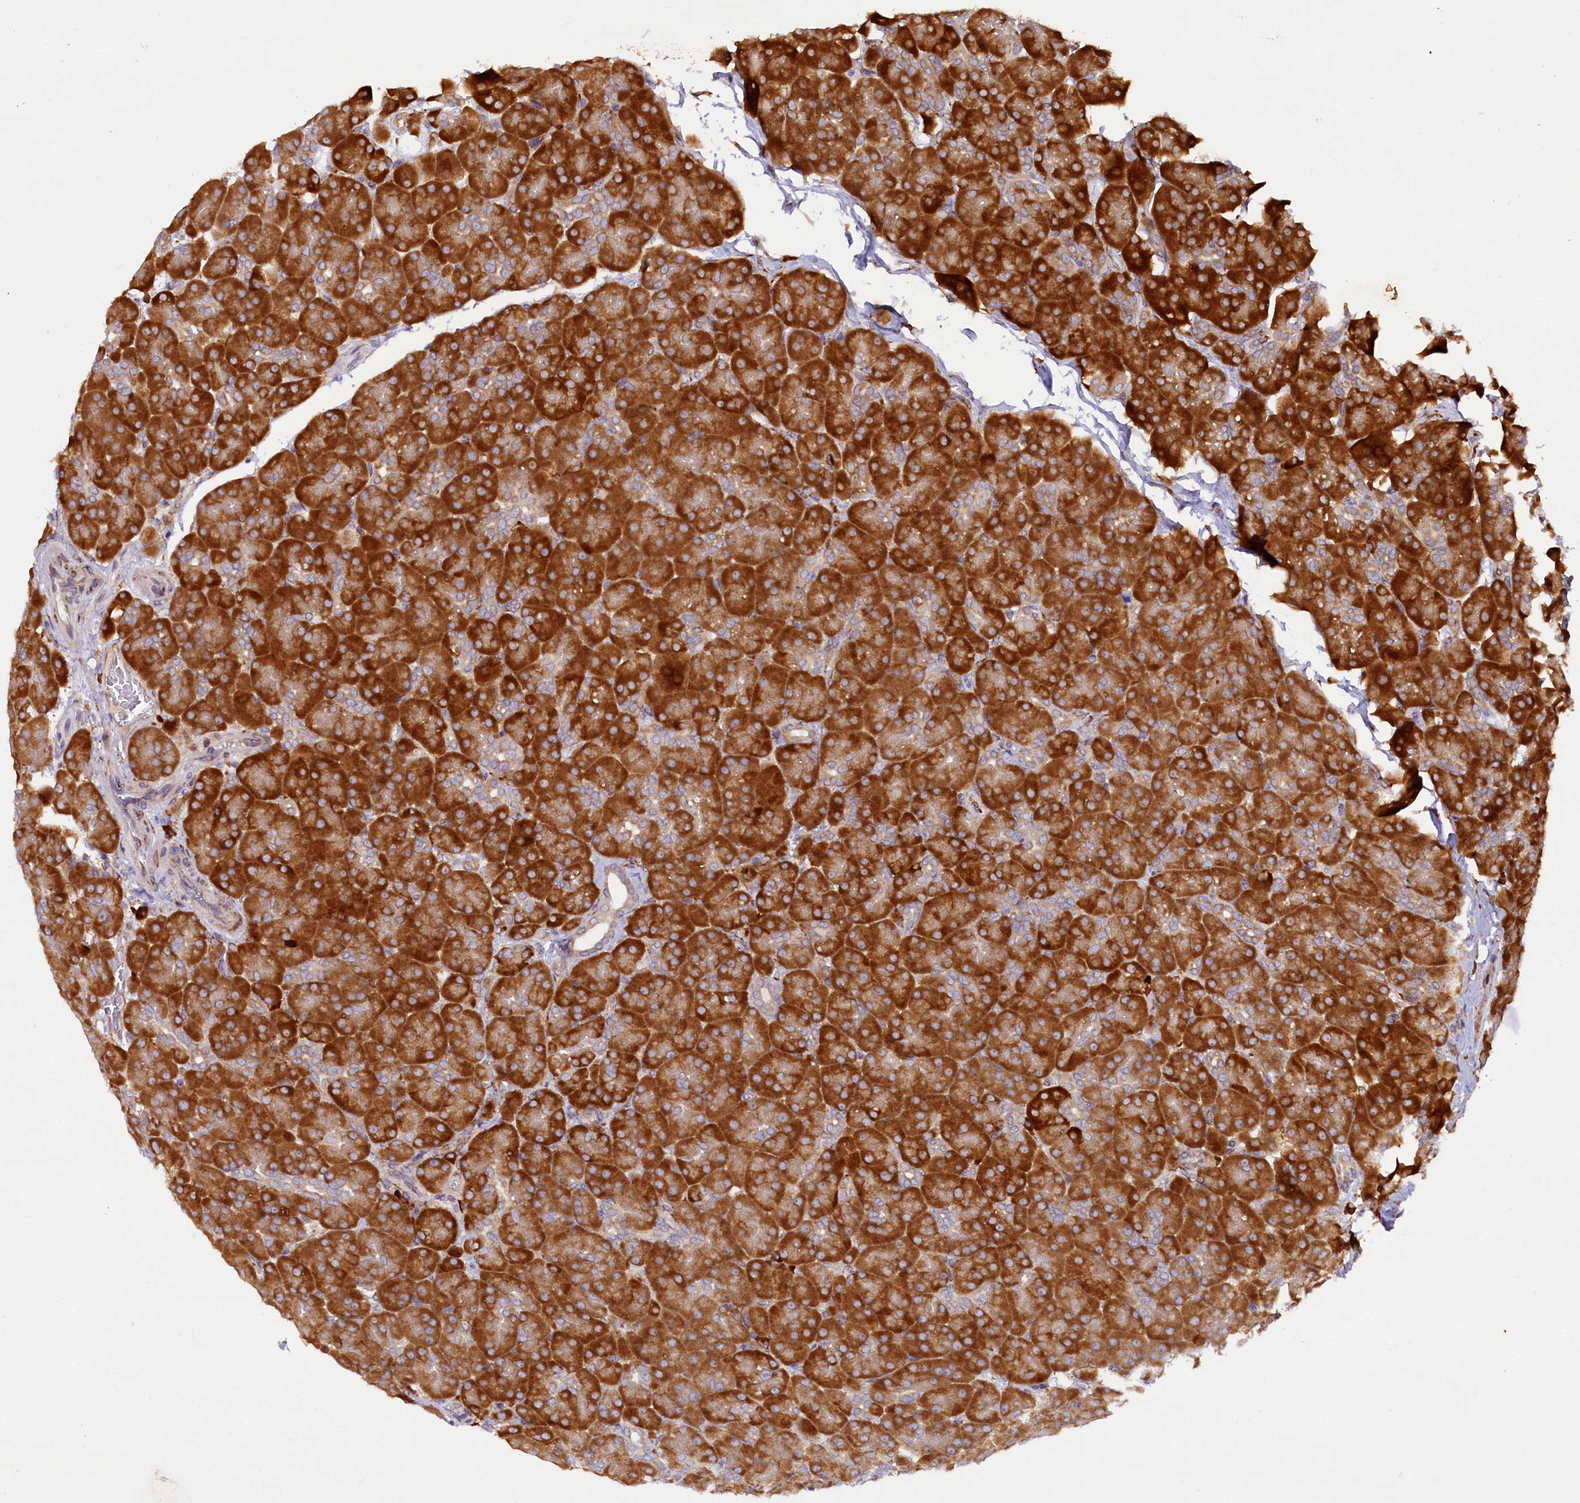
{"staining": {"intensity": "strong", "quantity": ">75%", "location": "cytoplasmic/membranous"}, "tissue": "pancreas", "cell_type": "Exocrine glandular cells", "image_type": "normal", "snomed": [{"axis": "morphology", "description": "Normal tissue, NOS"}, {"axis": "topography", "description": "Pancreas"}], "caption": "Exocrine glandular cells demonstrate strong cytoplasmic/membranous staining in about >75% of cells in benign pancreas. (Stains: DAB in brown, nuclei in blue, Microscopy: brightfield microscopy at high magnification).", "gene": "SSC5D", "patient": {"sex": "male", "age": 66}}